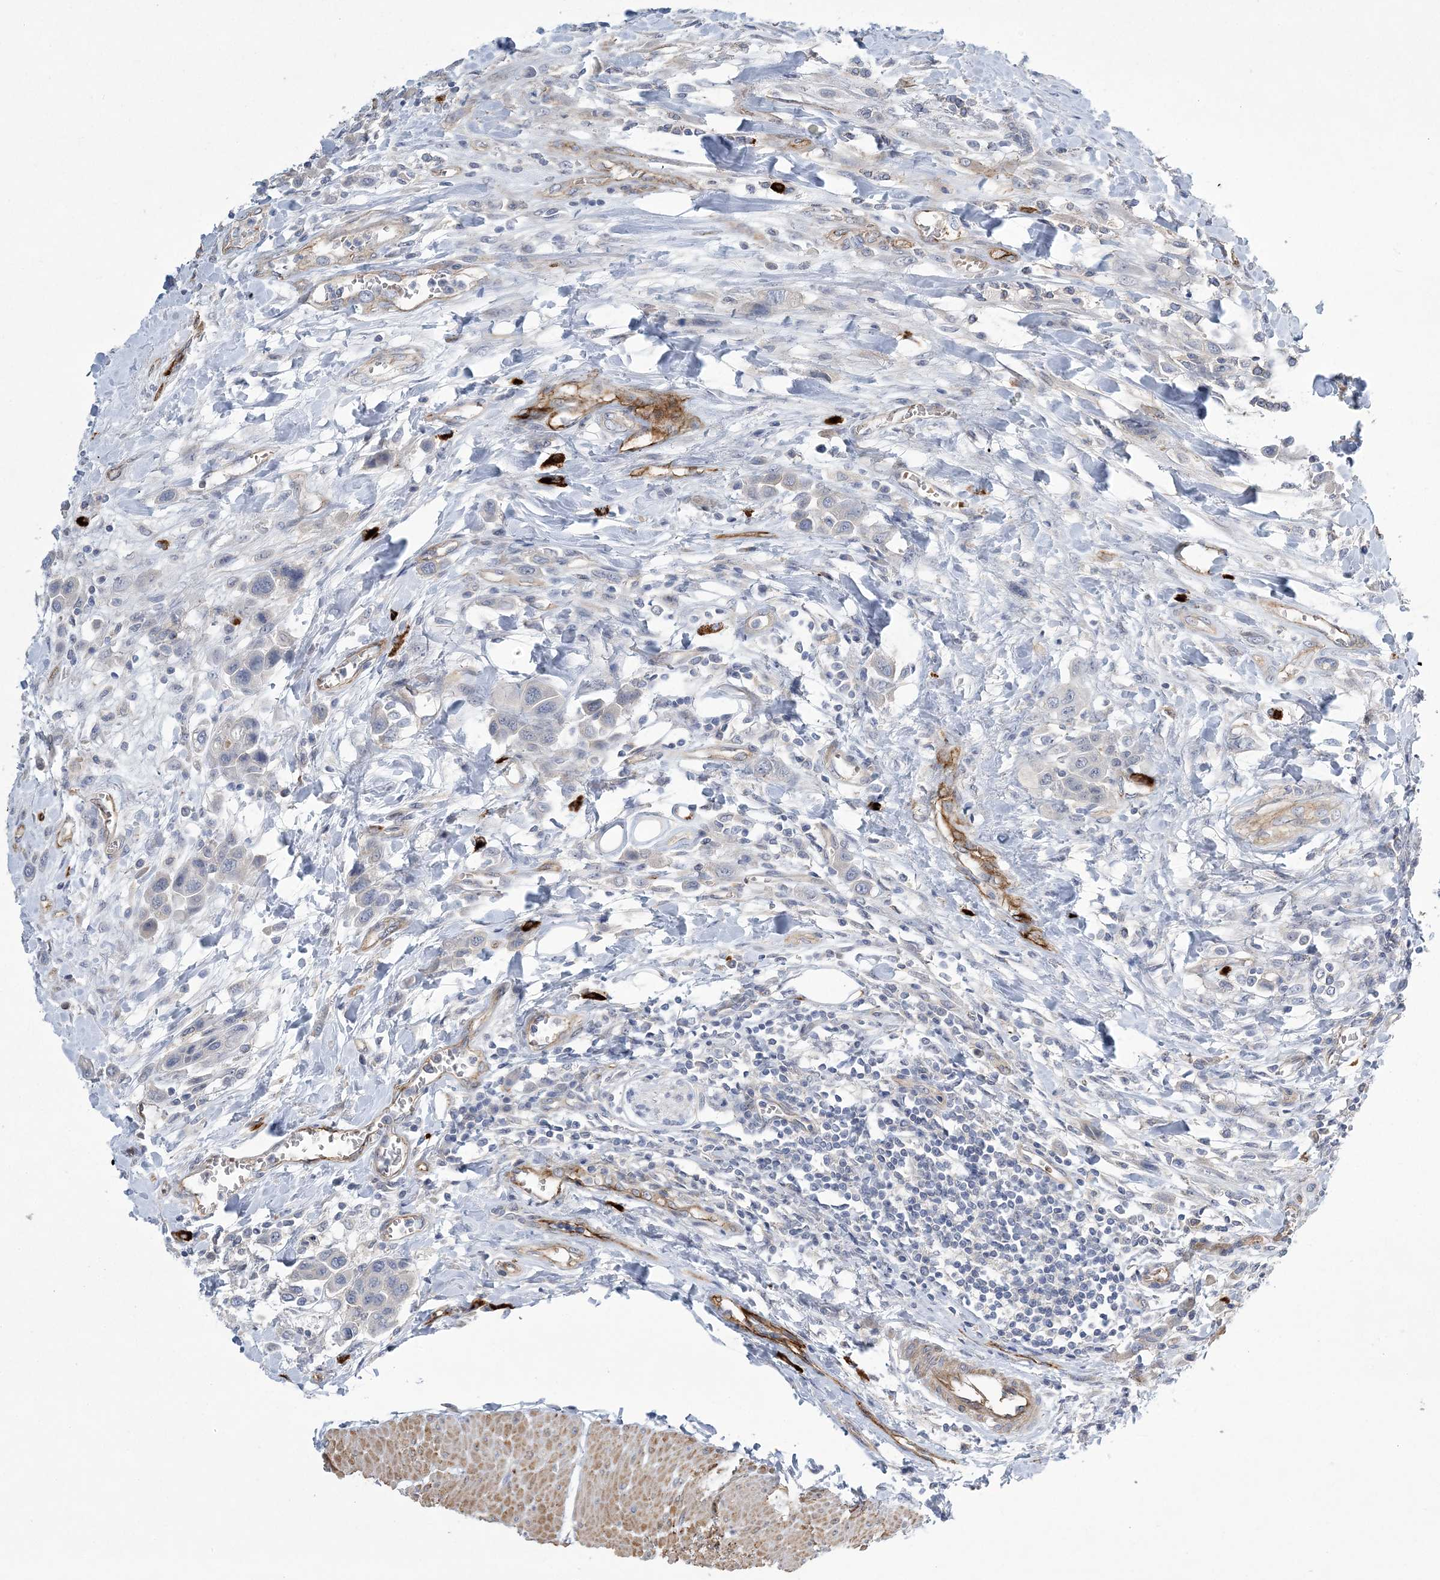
{"staining": {"intensity": "negative", "quantity": "none", "location": "none"}, "tissue": "urothelial cancer", "cell_type": "Tumor cells", "image_type": "cancer", "snomed": [{"axis": "morphology", "description": "Urothelial carcinoma, High grade"}, {"axis": "topography", "description": "Urinary bladder"}], "caption": "An image of high-grade urothelial carcinoma stained for a protein reveals no brown staining in tumor cells.", "gene": "CALN1", "patient": {"sex": "male", "age": 50}}